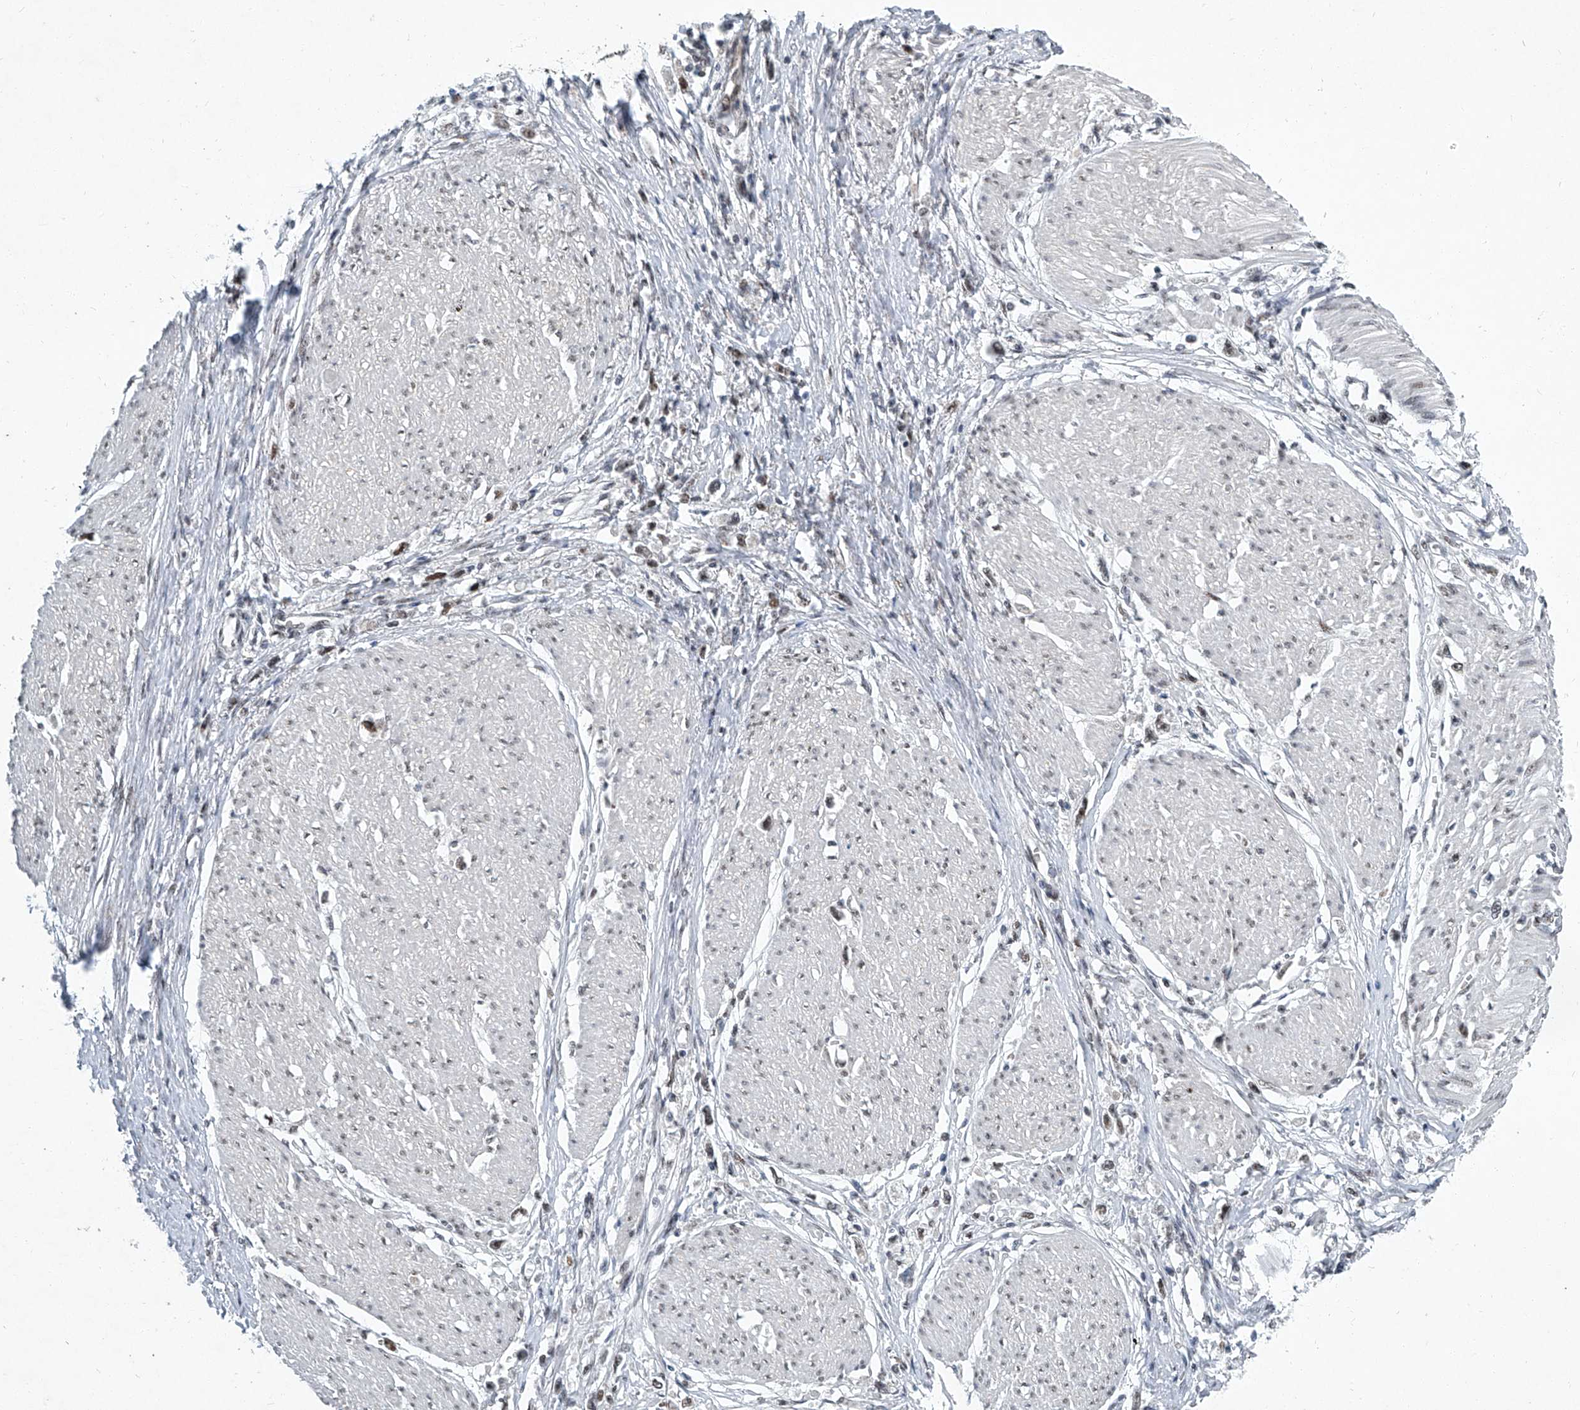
{"staining": {"intensity": "weak", "quantity": ">75%", "location": "nuclear"}, "tissue": "stomach cancer", "cell_type": "Tumor cells", "image_type": "cancer", "snomed": [{"axis": "morphology", "description": "Adenocarcinoma, NOS"}, {"axis": "topography", "description": "Stomach"}], "caption": "Brown immunohistochemical staining in adenocarcinoma (stomach) shows weak nuclear expression in approximately >75% of tumor cells. (Stains: DAB in brown, nuclei in blue, Microscopy: brightfield microscopy at high magnification).", "gene": "TFDP1", "patient": {"sex": "female", "age": 59}}